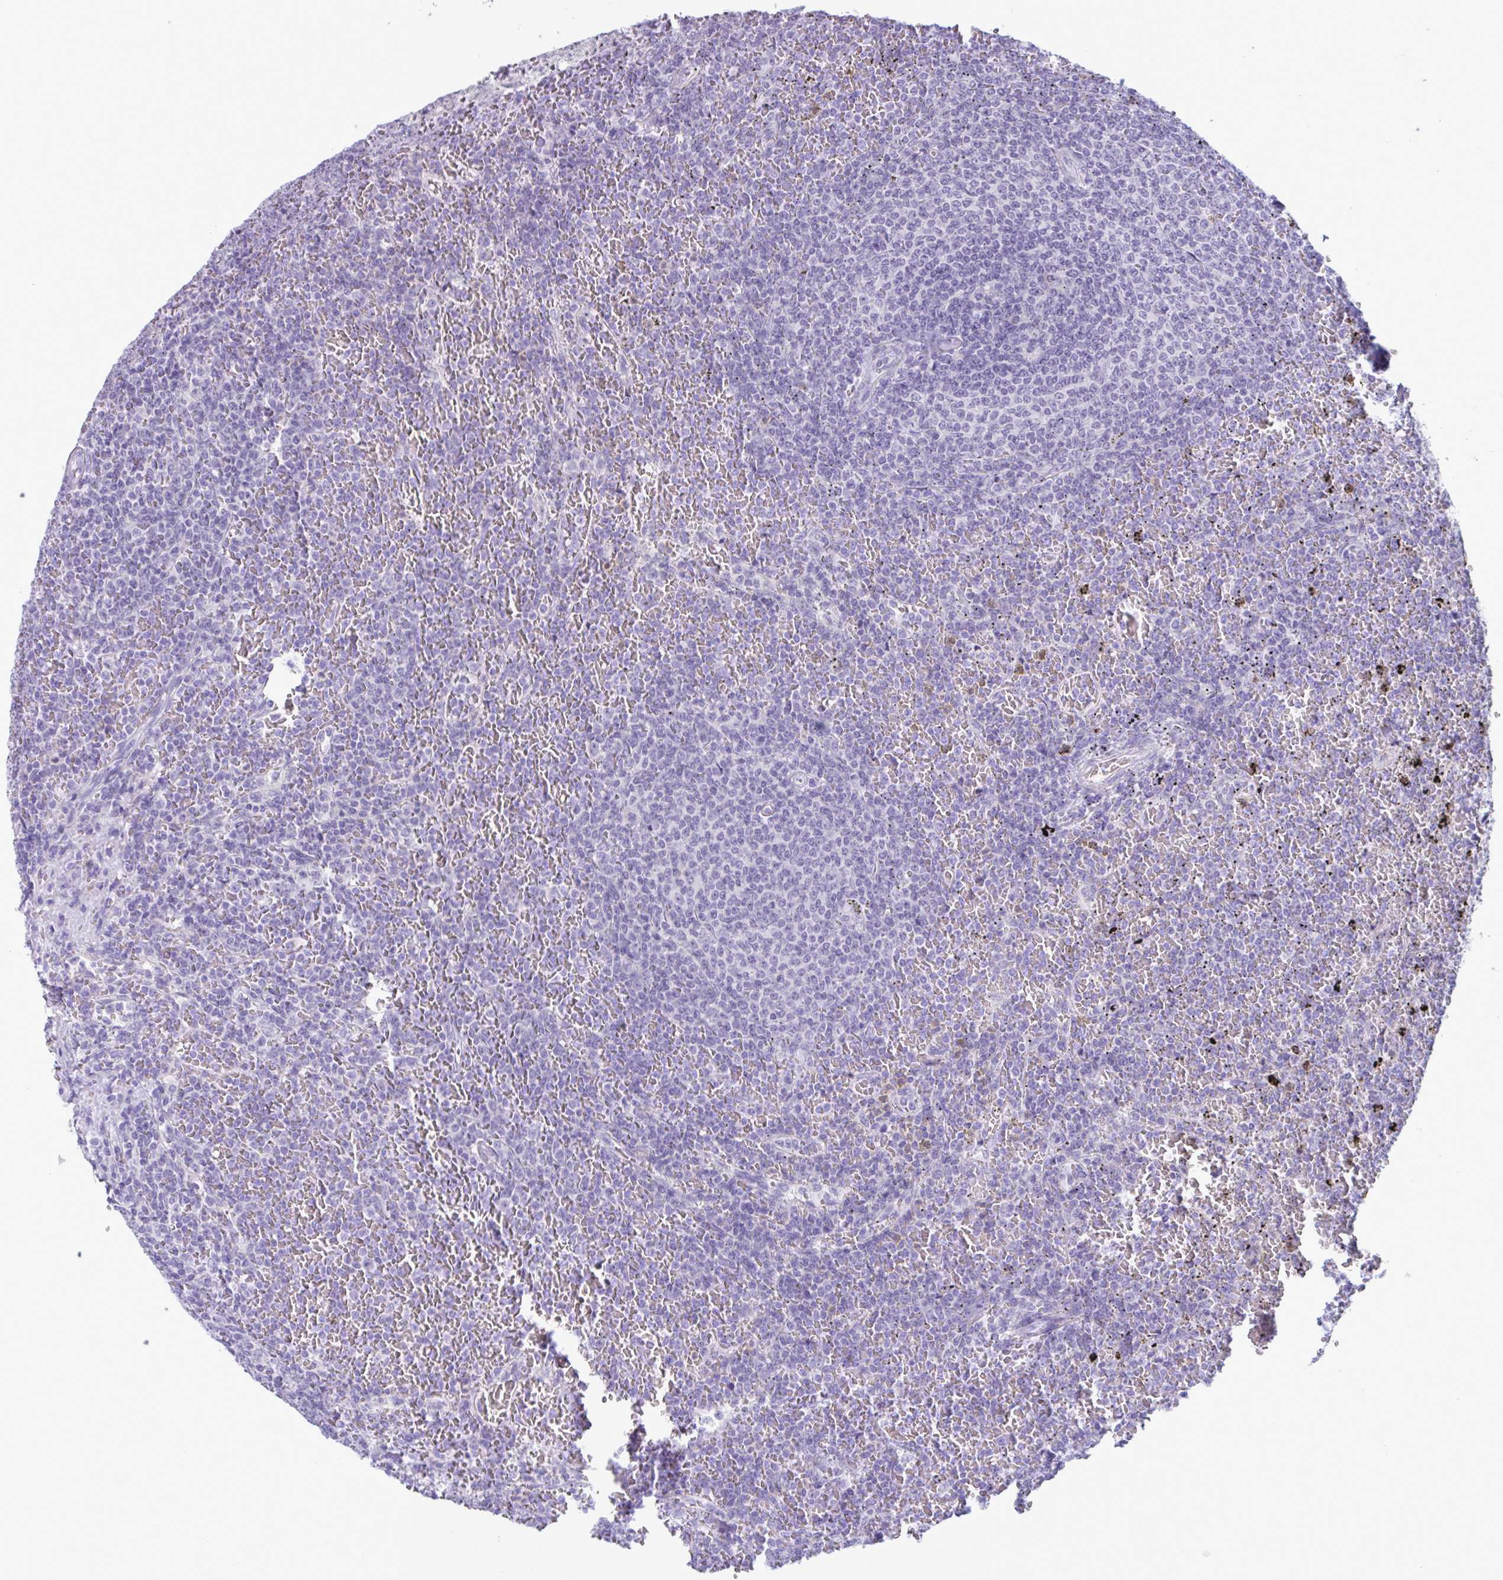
{"staining": {"intensity": "negative", "quantity": "none", "location": "none"}, "tissue": "lymphoma", "cell_type": "Tumor cells", "image_type": "cancer", "snomed": [{"axis": "morphology", "description": "Malignant lymphoma, non-Hodgkin's type, Low grade"}, {"axis": "topography", "description": "Spleen"}], "caption": "Lymphoma stained for a protein using immunohistochemistry (IHC) displays no positivity tumor cells.", "gene": "WNT9B", "patient": {"sex": "female", "age": 77}}